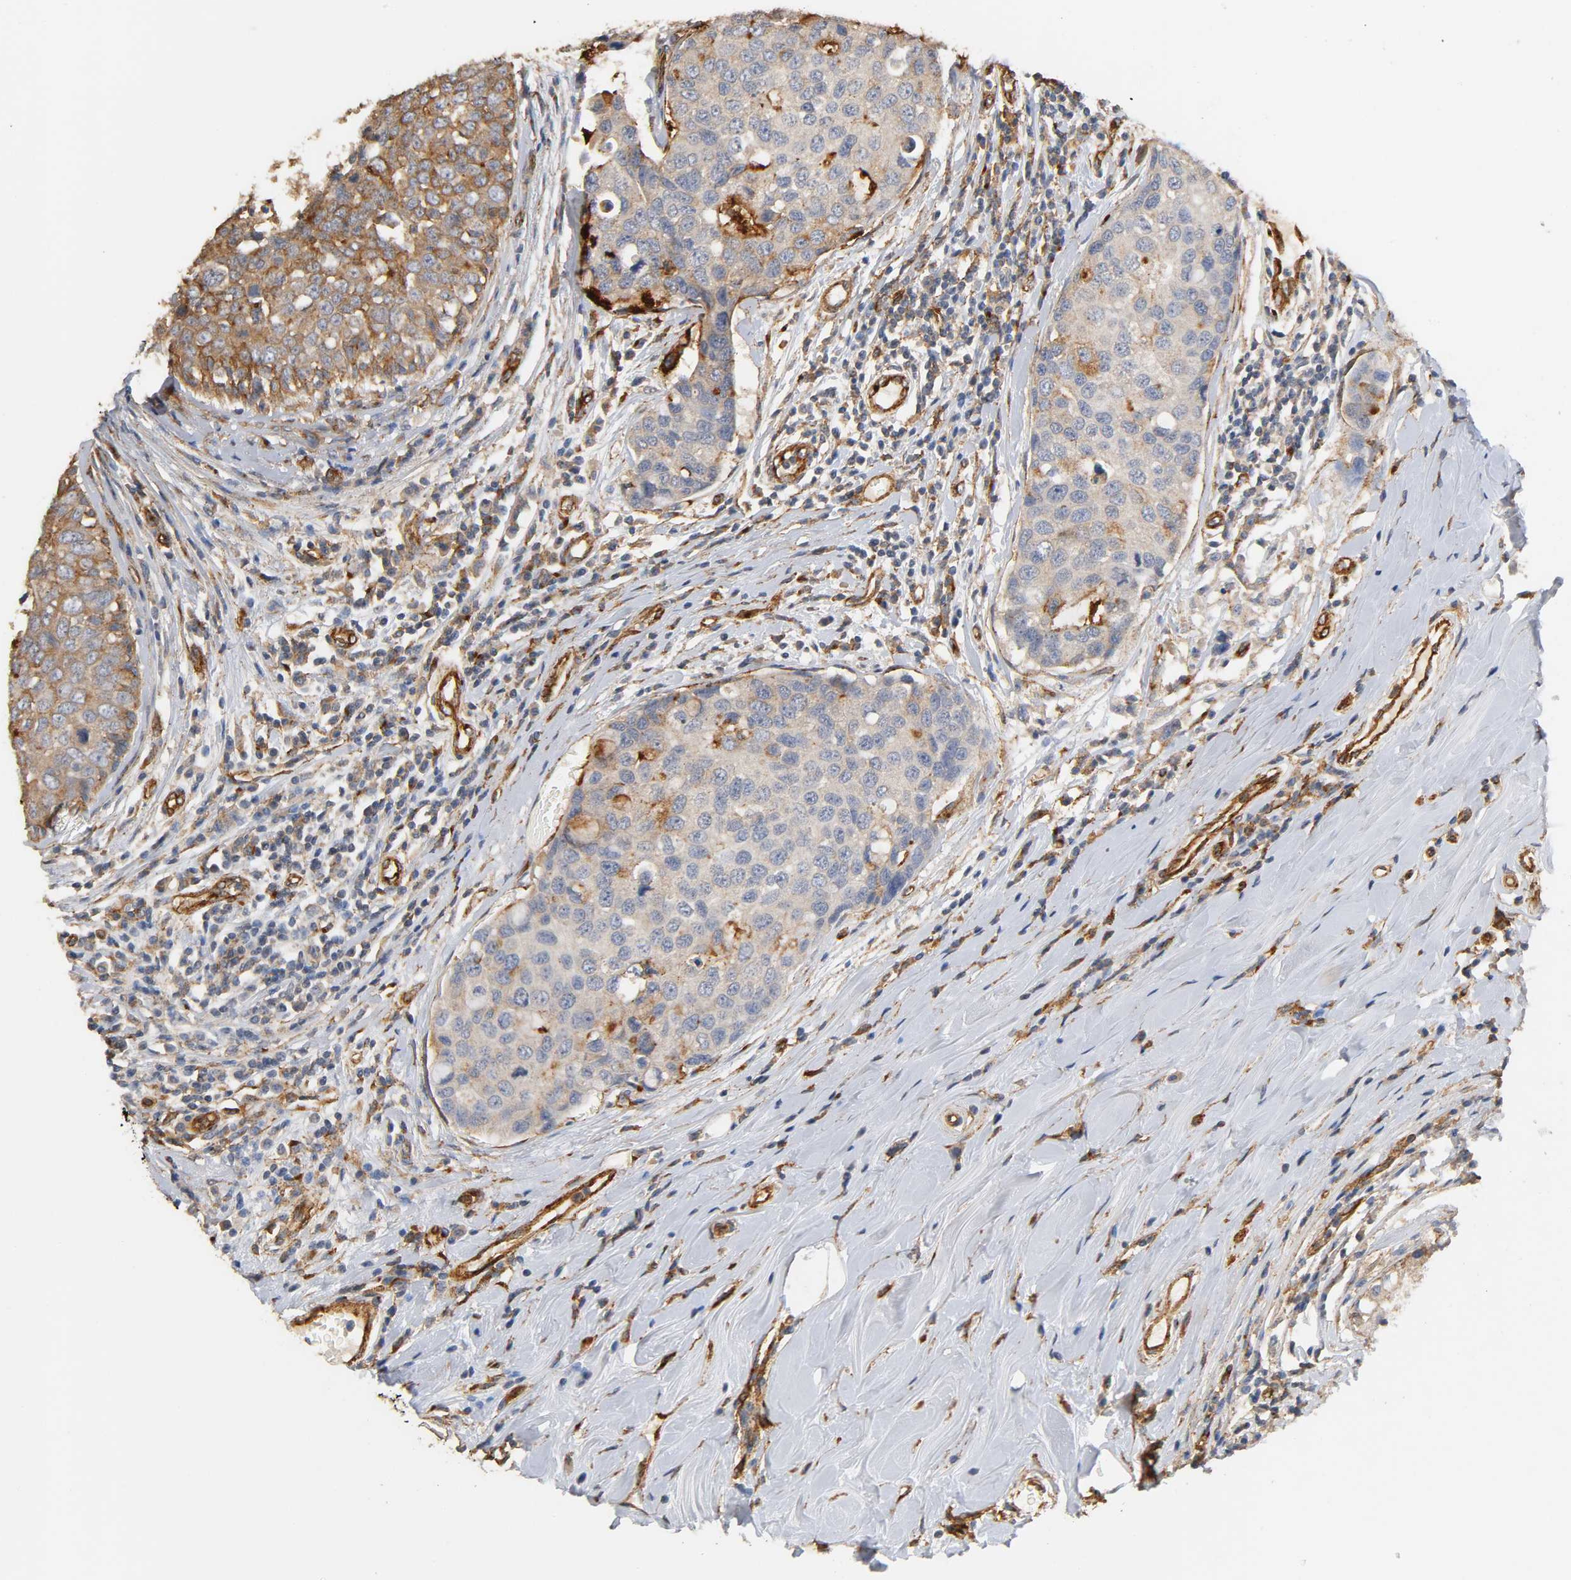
{"staining": {"intensity": "moderate", "quantity": "25%-75%", "location": "cytoplasmic/membranous"}, "tissue": "breast cancer", "cell_type": "Tumor cells", "image_type": "cancer", "snomed": [{"axis": "morphology", "description": "Duct carcinoma"}, {"axis": "topography", "description": "Breast"}], "caption": "Immunohistochemical staining of human breast invasive ductal carcinoma reveals medium levels of moderate cytoplasmic/membranous protein expression in about 25%-75% of tumor cells. The staining is performed using DAB brown chromogen to label protein expression. The nuclei are counter-stained blue using hematoxylin.", "gene": "IFITM3", "patient": {"sex": "female", "age": 27}}